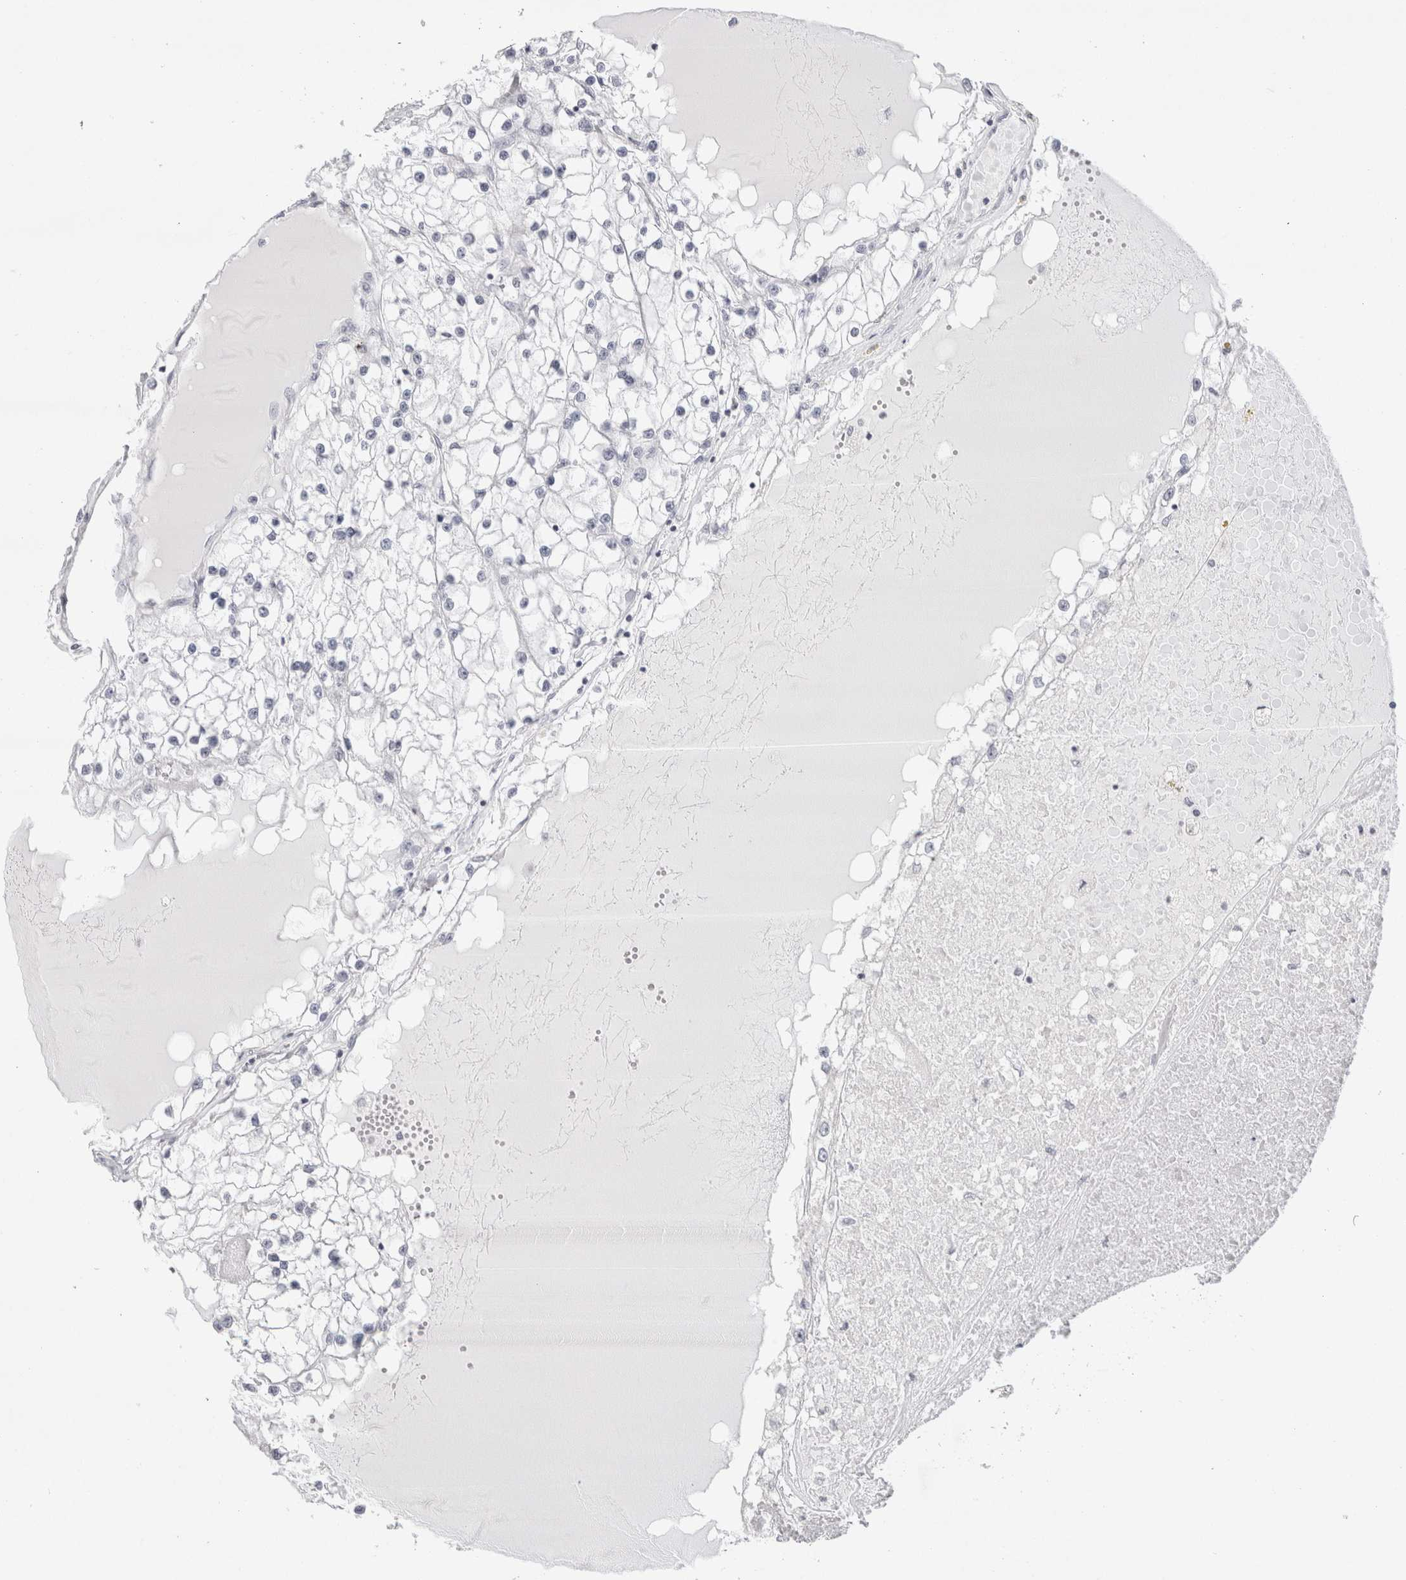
{"staining": {"intensity": "negative", "quantity": "none", "location": "none"}, "tissue": "renal cancer", "cell_type": "Tumor cells", "image_type": "cancer", "snomed": [{"axis": "morphology", "description": "Adenocarcinoma, NOS"}, {"axis": "topography", "description": "Kidney"}], "caption": "A high-resolution photomicrograph shows immunohistochemistry staining of renal cancer (adenocarcinoma), which exhibits no significant expression in tumor cells. (DAB immunohistochemistry (IHC) visualized using brightfield microscopy, high magnification).", "gene": "GARIN1A", "patient": {"sex": "male", "age": 68}}